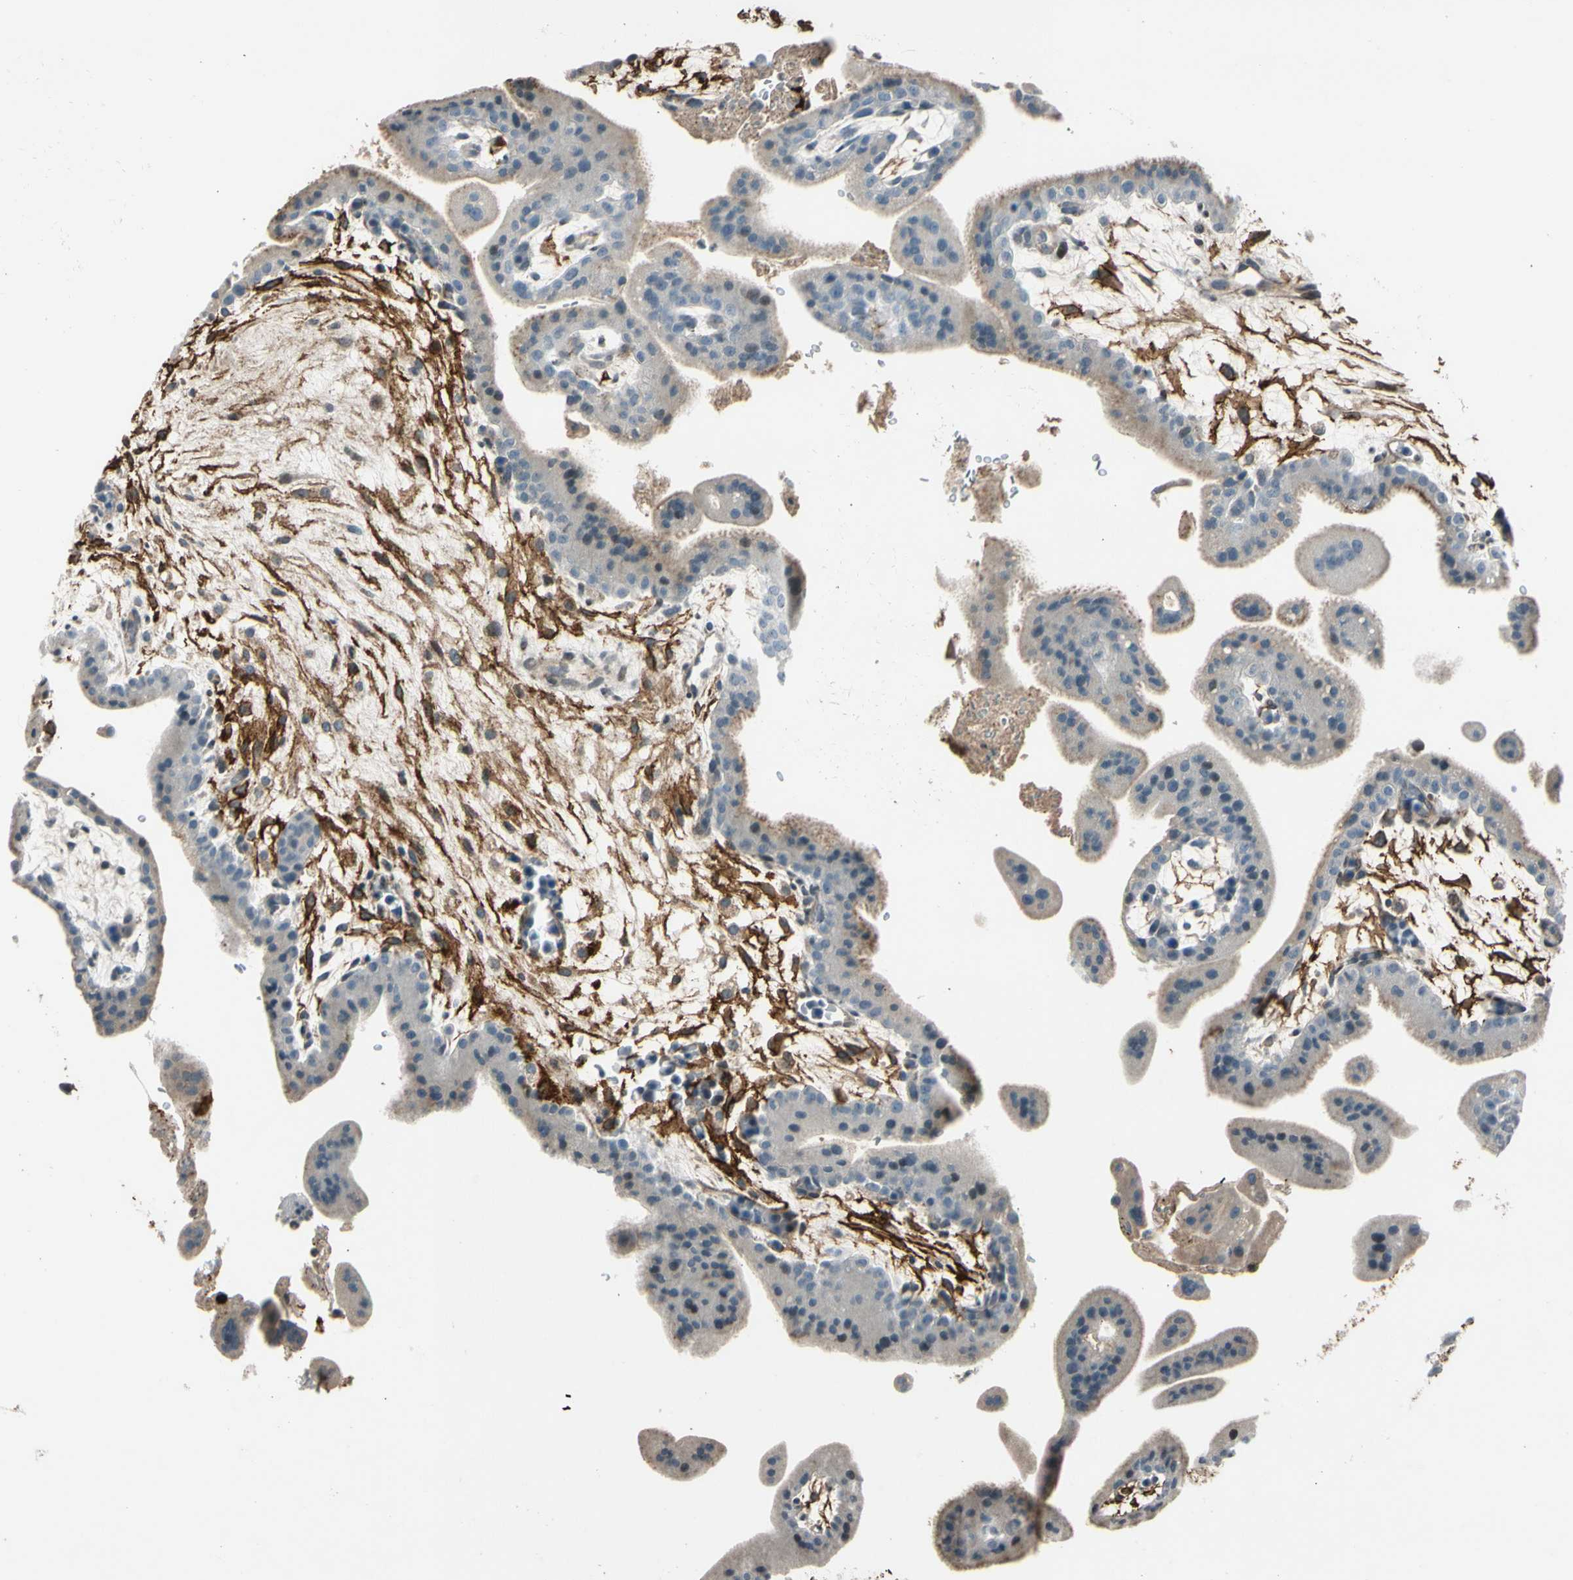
{"staining": {"intensity": "weak", "quantity": "25%-75%", "location": "cytoplasmic/membranous"}, "tissue": "placenta", "cell_type": "Decidual cells", "image_type": "normal", "snomed": [{"axis": "morphology", "description": "Normal tissue, NOS"}, {"axis": "topography", "description": "Placenta"}], "caption": "Weak cytoplasmic/membranous positivity is seen in about 25%-75% of decidual cells in normal placenta.", "gene": "PDPN", "patient": {"sex": "female", "age": 35}}